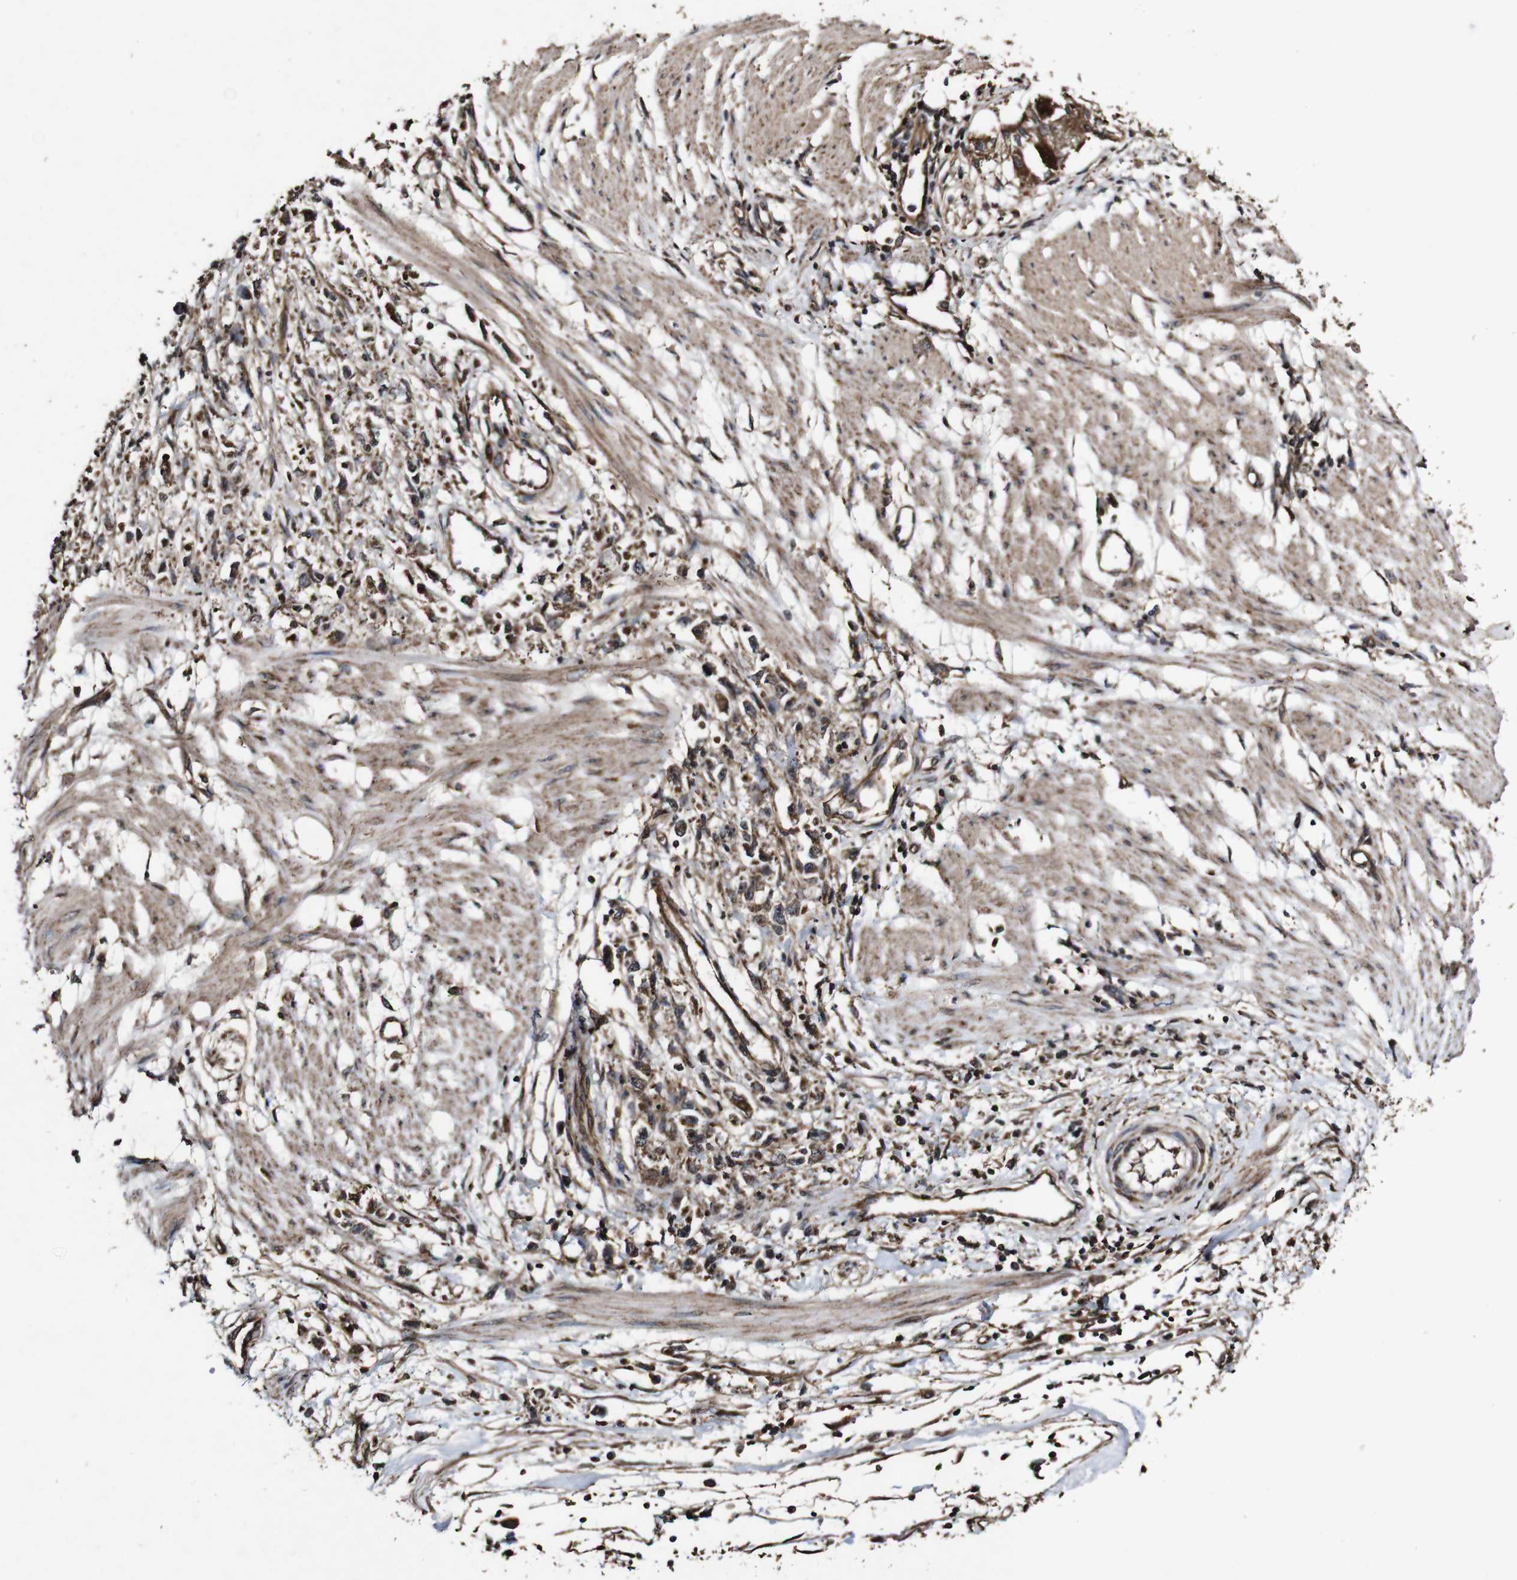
{"staining": {"intensity": "strong", "quantity": ">75%", "location": "cytoplasmic/membranous"}, "tissue": "stomach cancer", "cell_type": "Tumor cells", "image_type": "cancer", "snomed": [{"axis": "morphology", "description": "Adenocarcinoma, NOS"}, {"axis": "topography", "description": "Stomach"}], "caption": "Protein expression by immunohistochemistry (IHC) reveals strong cytoplasmic/membranous staining in about >75% of tumor cells in stomach adenocarcinoma.", "gene": "BTN3A3", "patient": {"sex": "female", "age": 59}}